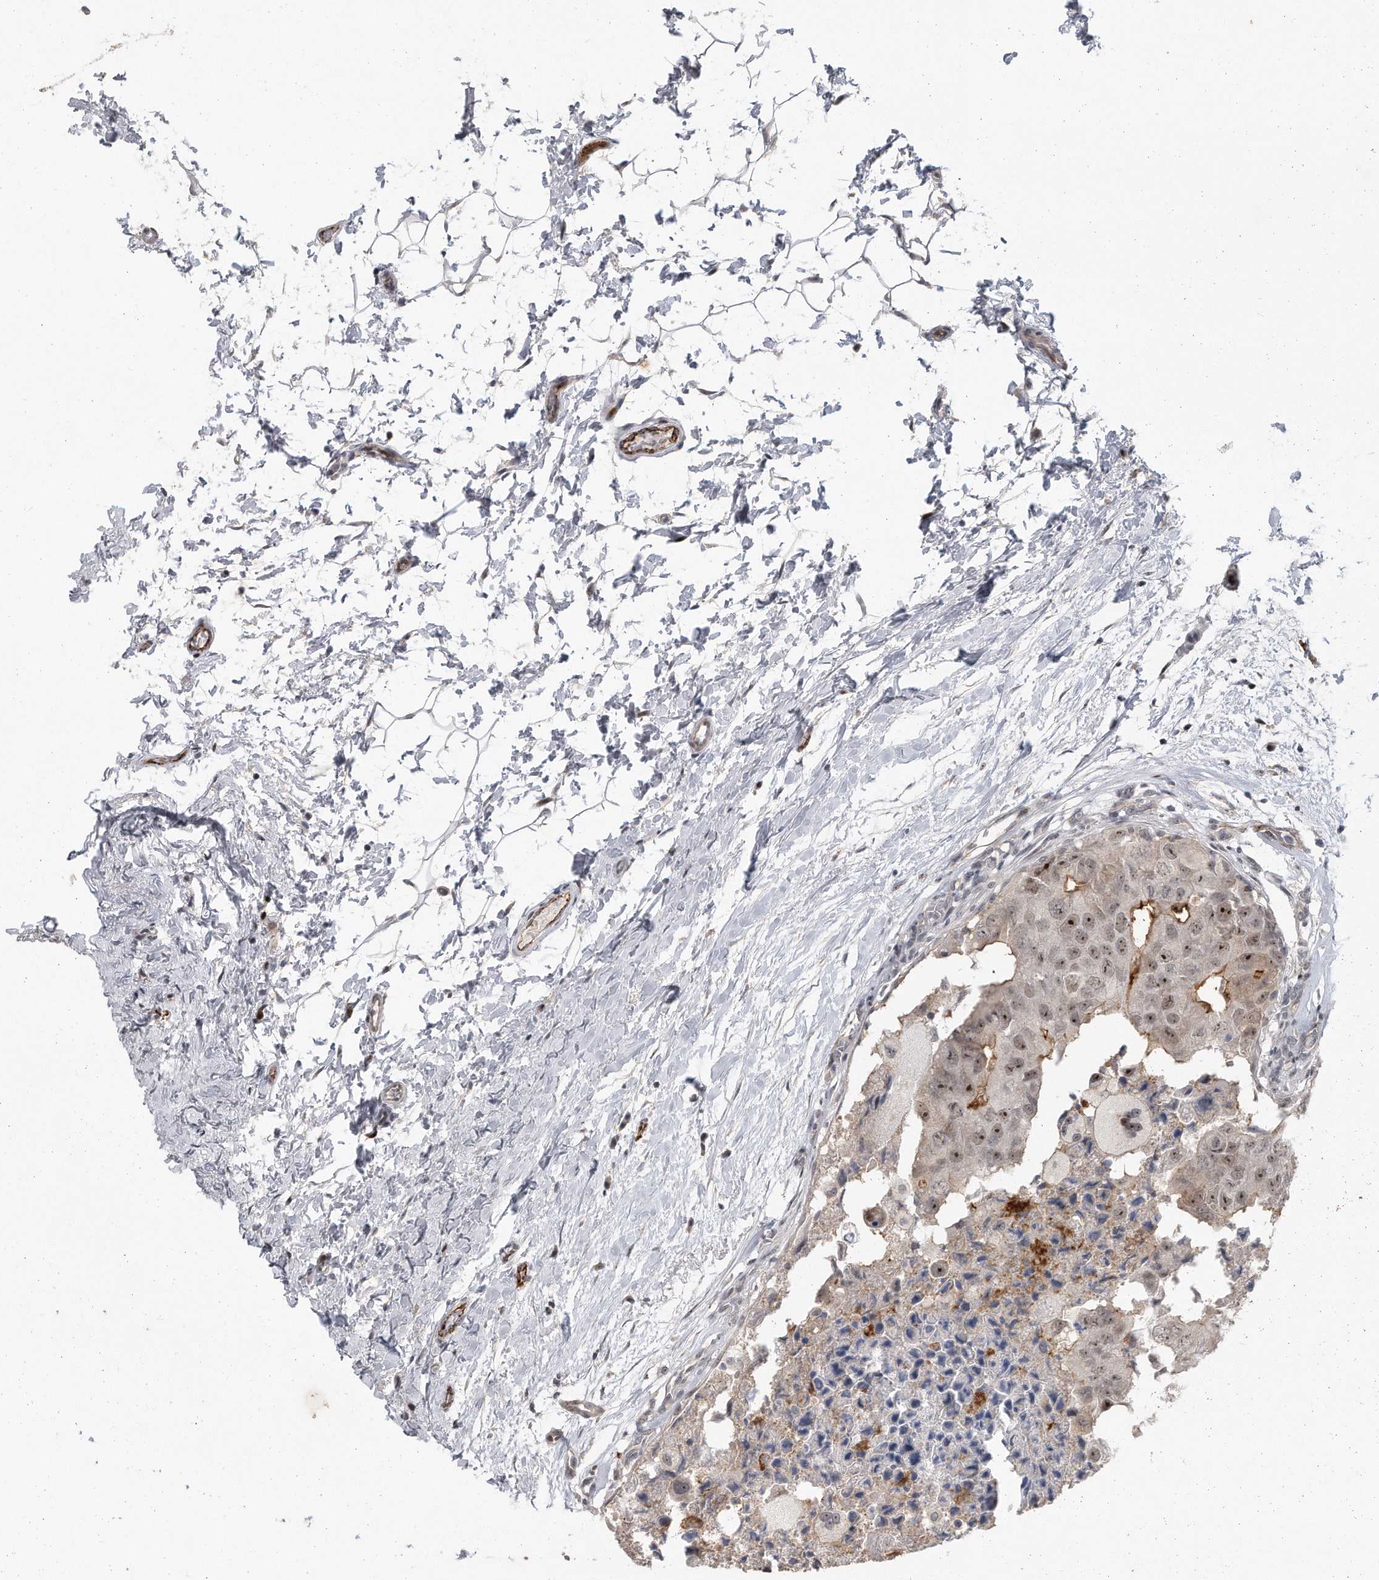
{"staining": {"intensity": "moderate", "quantity": "<25%", "location": "nuclear"}, "tissue": "breast cancer", "cell_type": "Tumor cells", "image_type": "cancer", "snomed": [{"axis": "morphology", "description": "Duct carcinoma"}, {"axis": "topography", "description": "Breast"}], "caption": "A brown stain highlights moderate nuclear positivity of a protein in breast cancer (invasive ductal carcinoma) tumor cells. (Brightfield microscopy of DAB IHC at high magnification).", "gene": "PGBD2", "patient": {"sex": "female", "age": 62}}